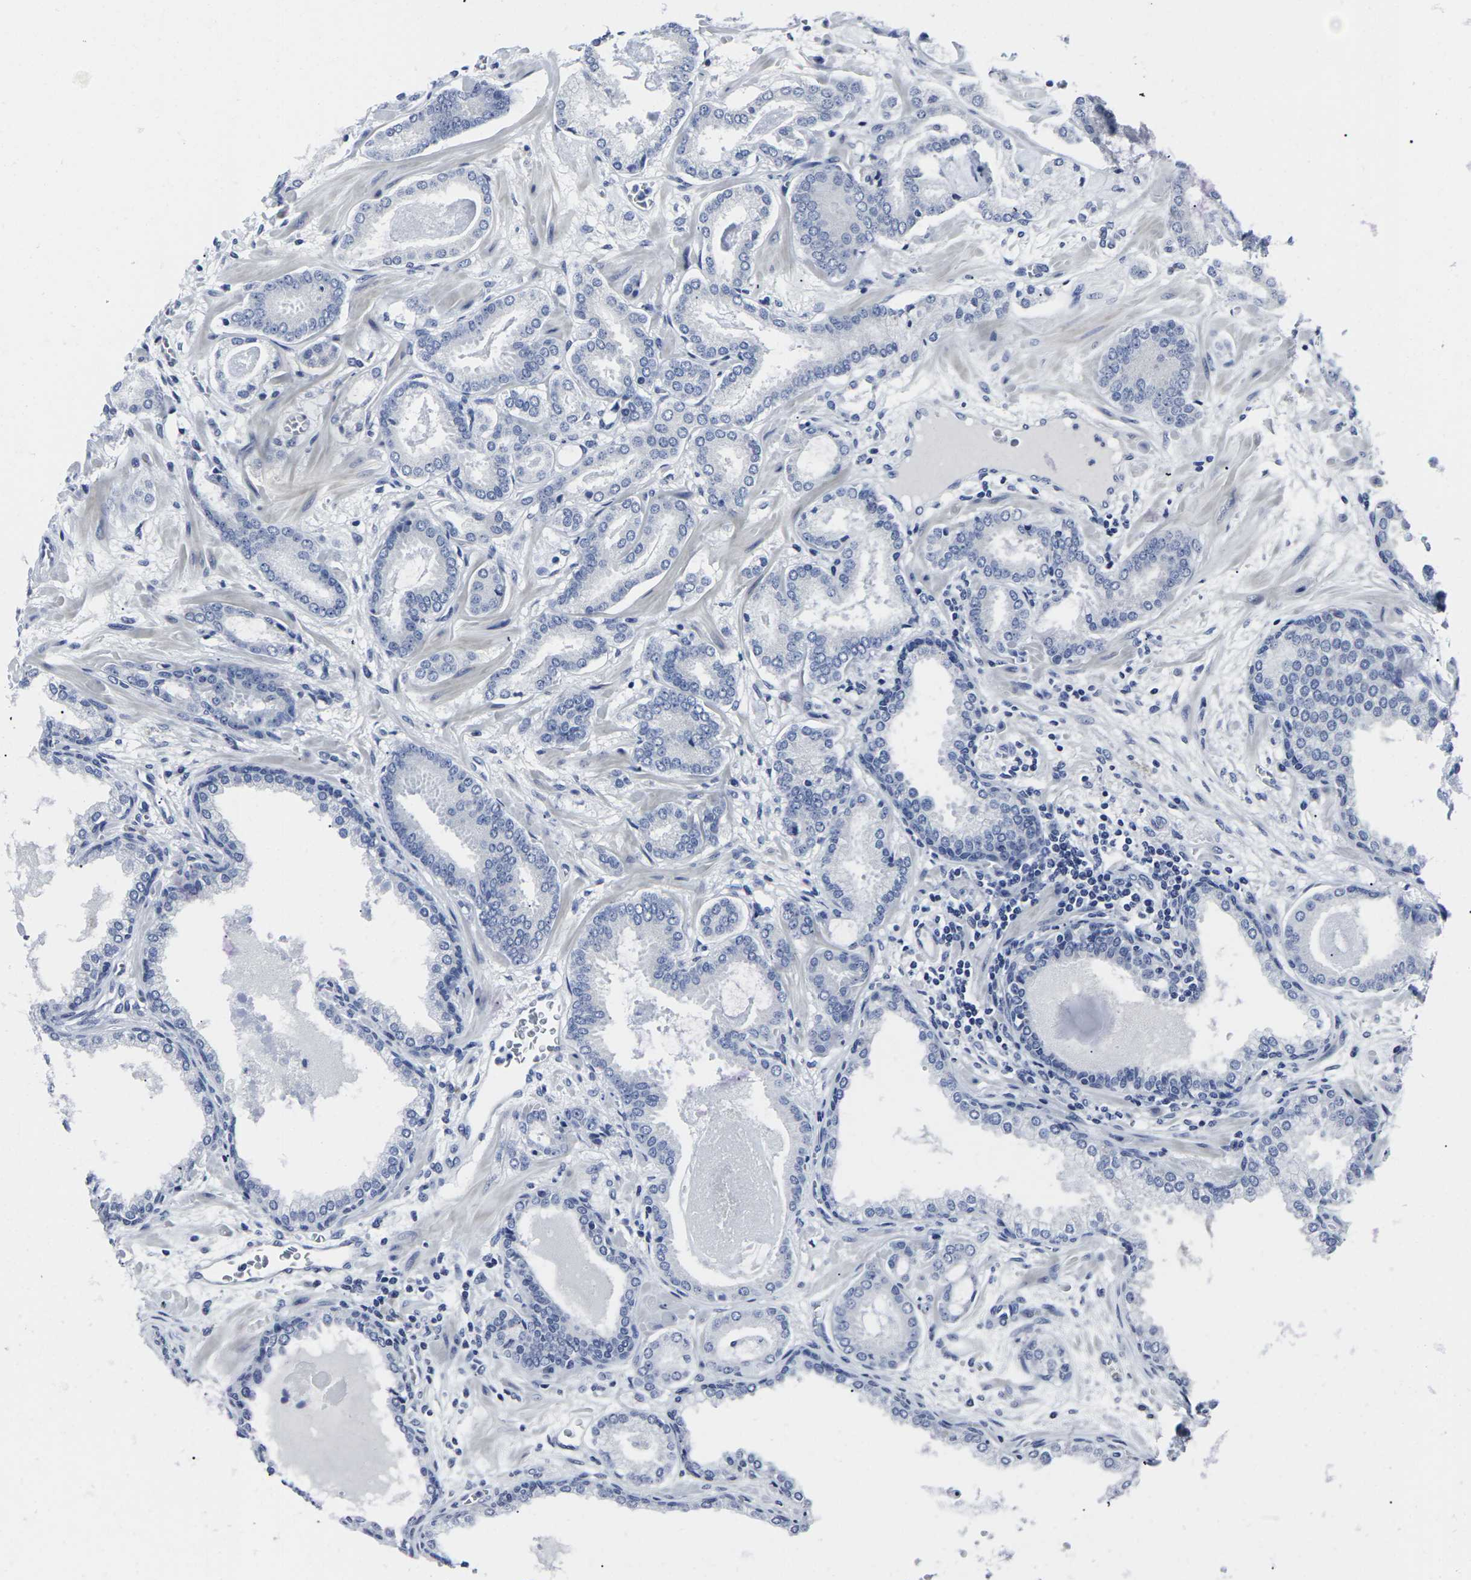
{"staining": {"intensity": "negative", "quantity": "none", "location": "none"}, "tissue": "prostate cancer", "cell_type": "Tumor cells", "image_type": "cancer", "snomed": [{"axis": "morphology", "description": "Adenocarcinoma, Low grade"}, {"axis": "topography", "description": "Prostate"}], "caption": "Immunohistochemical staining of human low-grade adenocarcinoma (prostate) displays no significant staining in tumor cells.", "gene": "MSANTD4", "patient": {"sex": "male", "age": 53}}